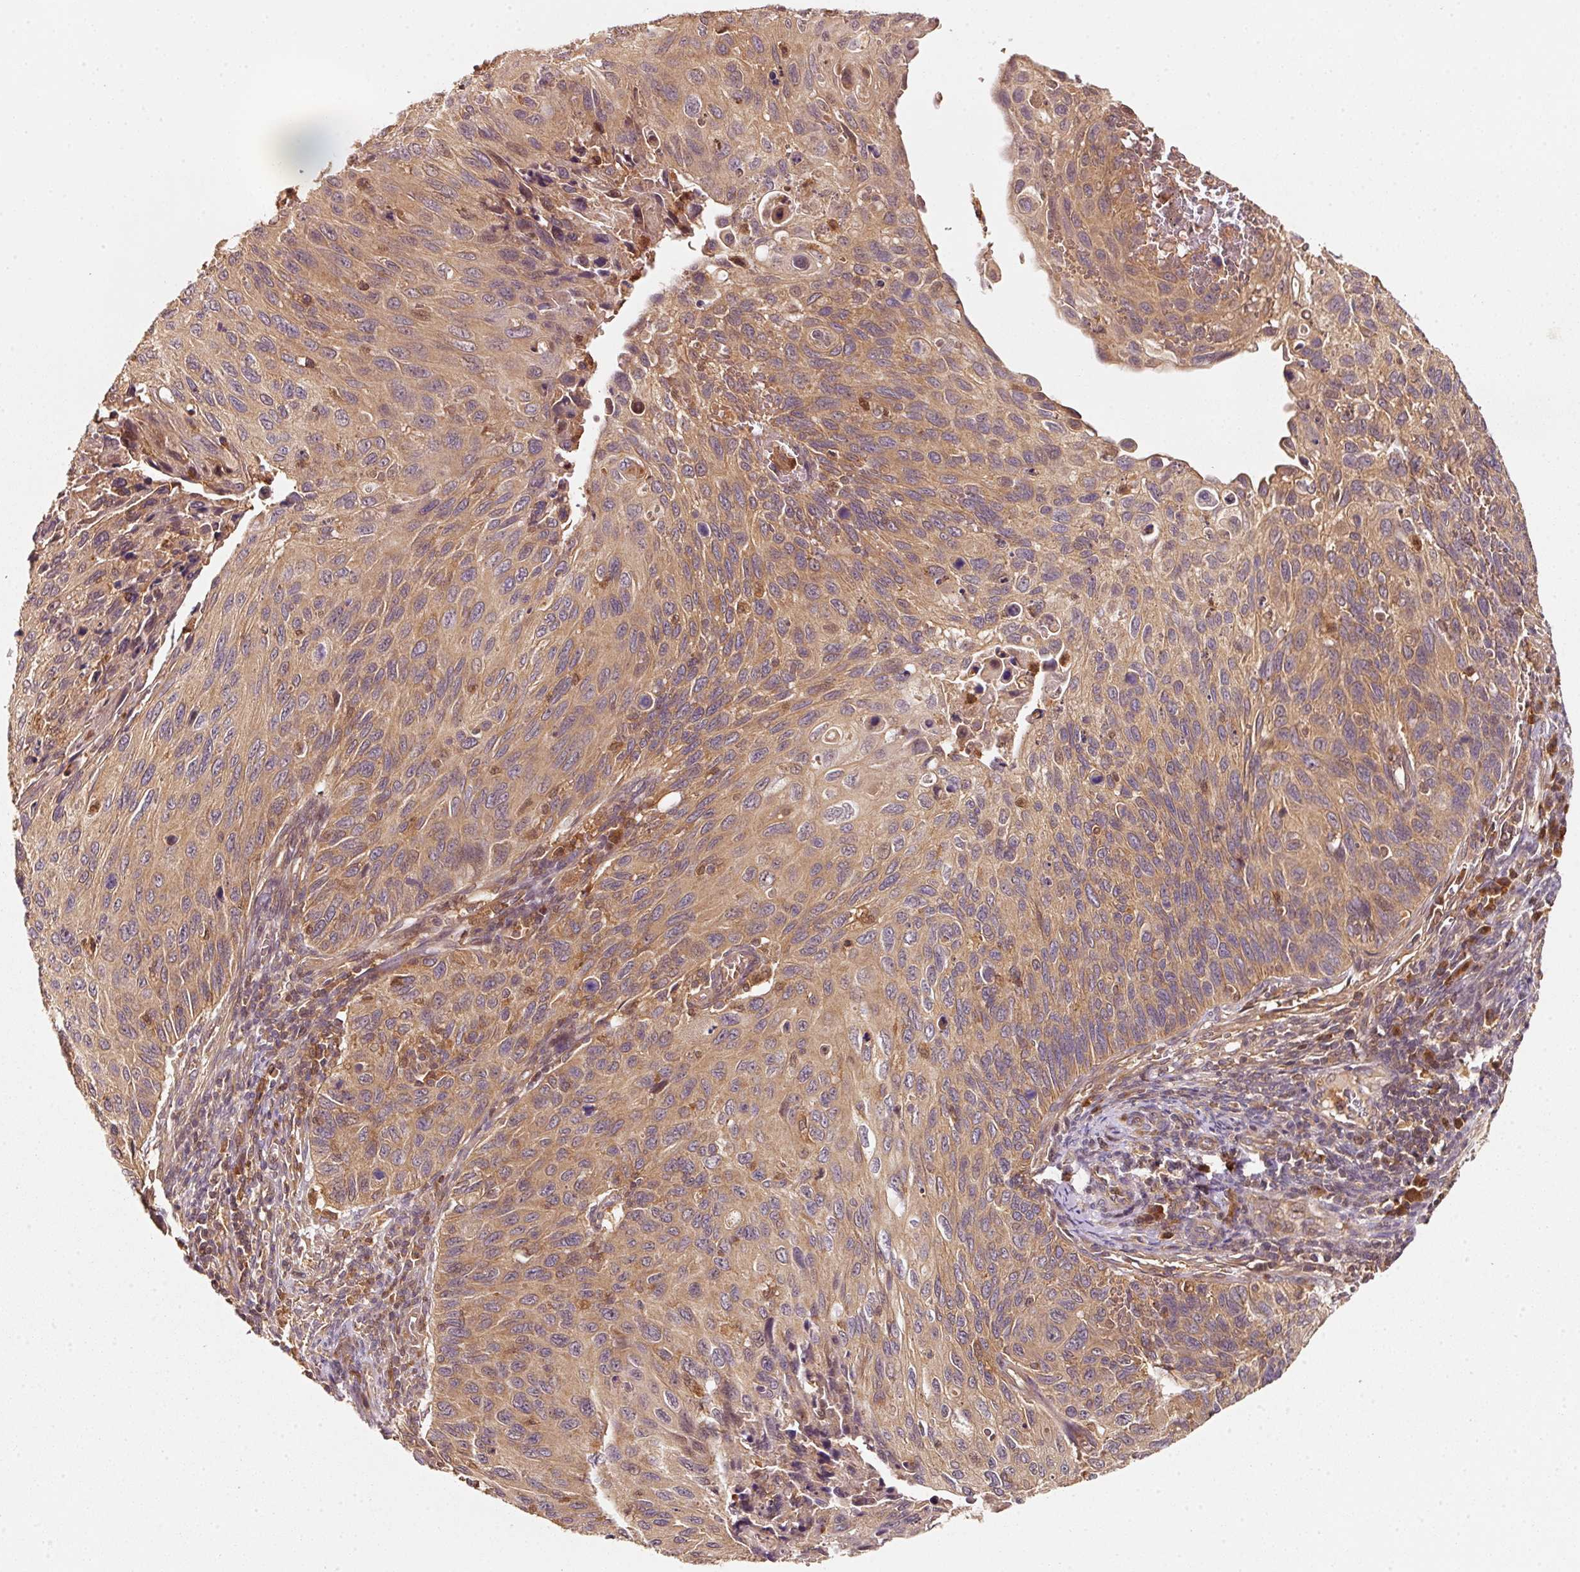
{"staining": {"intensity": "moderate", "quantity": ">75%", "location": "cytoplasmic/membranous"}, "tissue": "cervical cancer", "cell_type": "Tumor cells", "image_type": "cancer", "snomed": [{"axis": "morphology", "description": "Squamous cell carcinoma, NOS"}, {"axis": "topography", "description": "Cervix"}], "caption": "Immunohistochemistry staining of cervical squamous cell carcinoma, which demonstrates medium levels of moderate cytoplasmic/membranous staining in about >75% of tumor cells indicating moderate cytoplasmic/membranous protein staining. The staining was performed using DAB (3,3'-diaminobenzidine) (brown) for protein detection and nuclei were counterstained in hematoxylin (blue).", "gene": "RRAS2", "patient": {"sex": "female", "age": 70}}